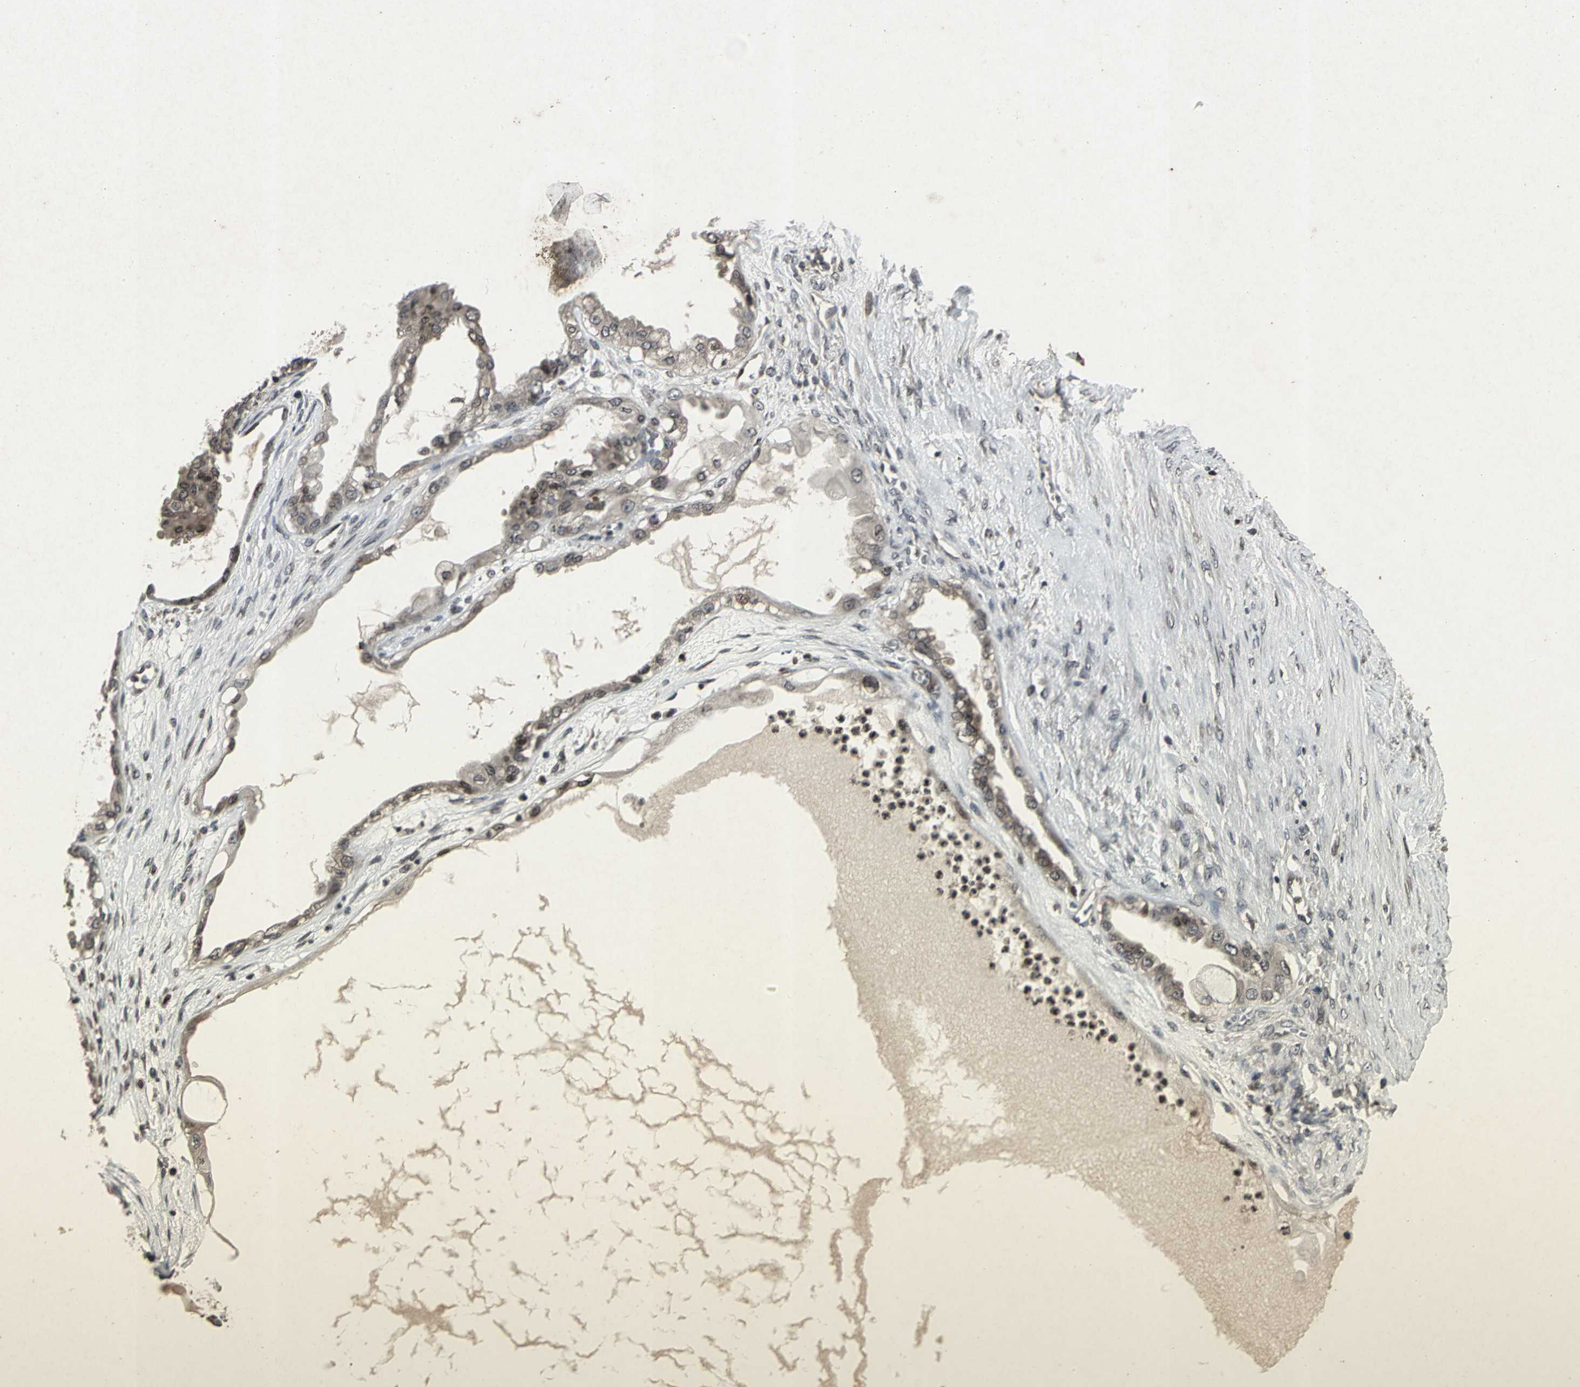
{"staining": {"intensity": "strong", "quantity": "25%-75%", "location": "cytoplasmic/membranous,nuclear"}, "tissue": "ovarian cancer", "cell_type": "Tumor cells", "image_type": "cancer", "snomed": [{"axis": "morphology", "description": "Carcinoma, NOS"}, {"axis": "morphology", "description": "Carcinoma, endometroid"}, {"axis": "topography", "description": "Ovary"}], "caption": "DAB immunohistochemical staining of human ovarian cancer (carcinoma) displays strong cytoplasmic/membranous and nuclear protein positivity in about 25%-75% of tumor cells. The staining was performed using DAB (3,3'-diaminobenzidine), with brown indicating positive protein expression. Nuclei are stained blue with hematoxylin.", "gene": "SH2B3", "patient": {"sex": "female", "age": 50}}